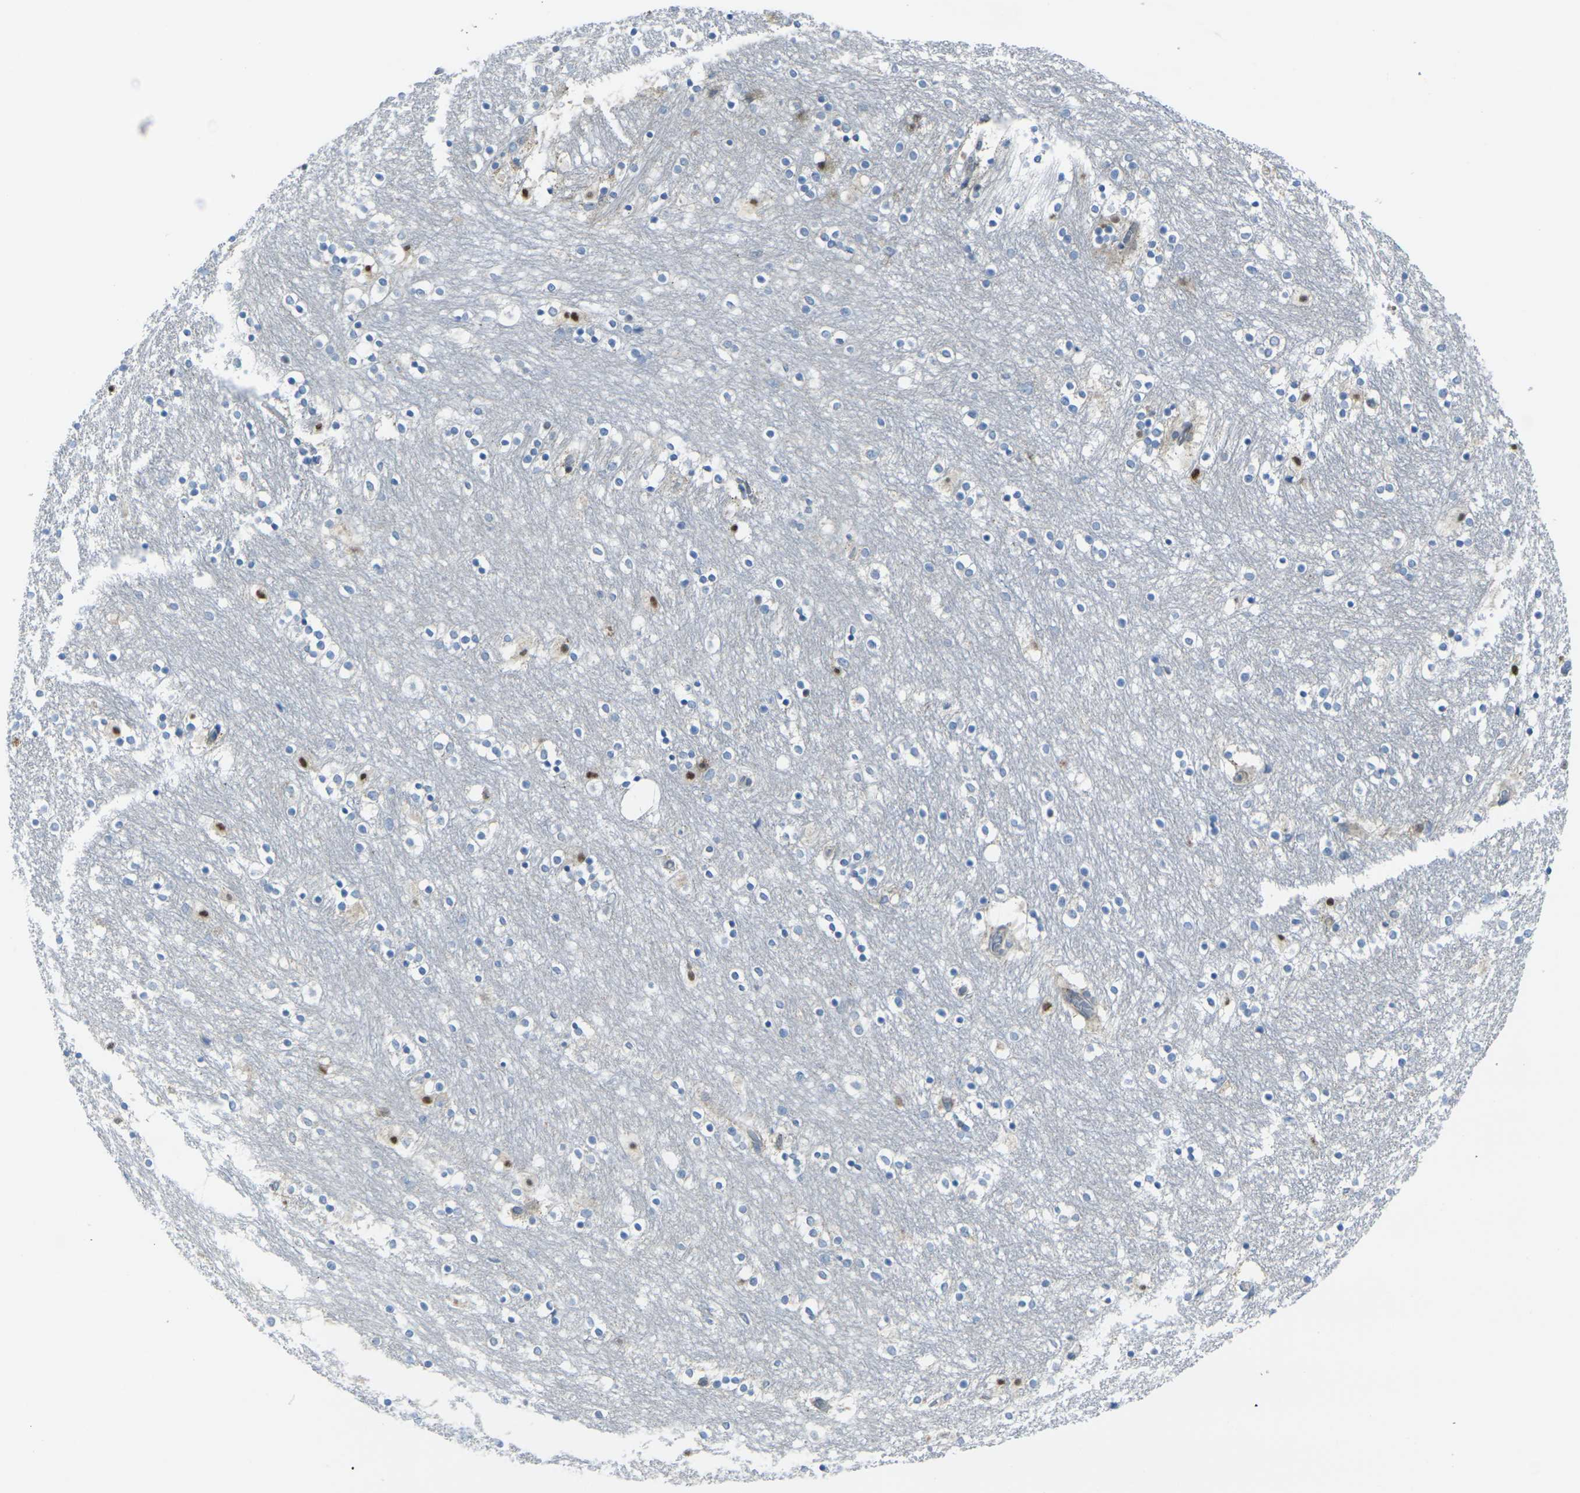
{"staining": {"intensity": "moderate", "quantity": "<25%", "location": "cytoplasmic/membranous"}, "tissue": "caudate", "cell_type": "Glial cells", "image_type": "normal", "snomed": [{"axis": "morphology", "description": "Normal tissue, NOS"}, {"axis": "topography", "description": "Lateral ventricle wall"}], "caption": "Protein staining exhibits moderate cytoplasmic/membranous staining in approximately <25% of glial cells in unremarkable caudate.", "gene": "CELSR2", "patient": {"sex": "female", "age": 54}}